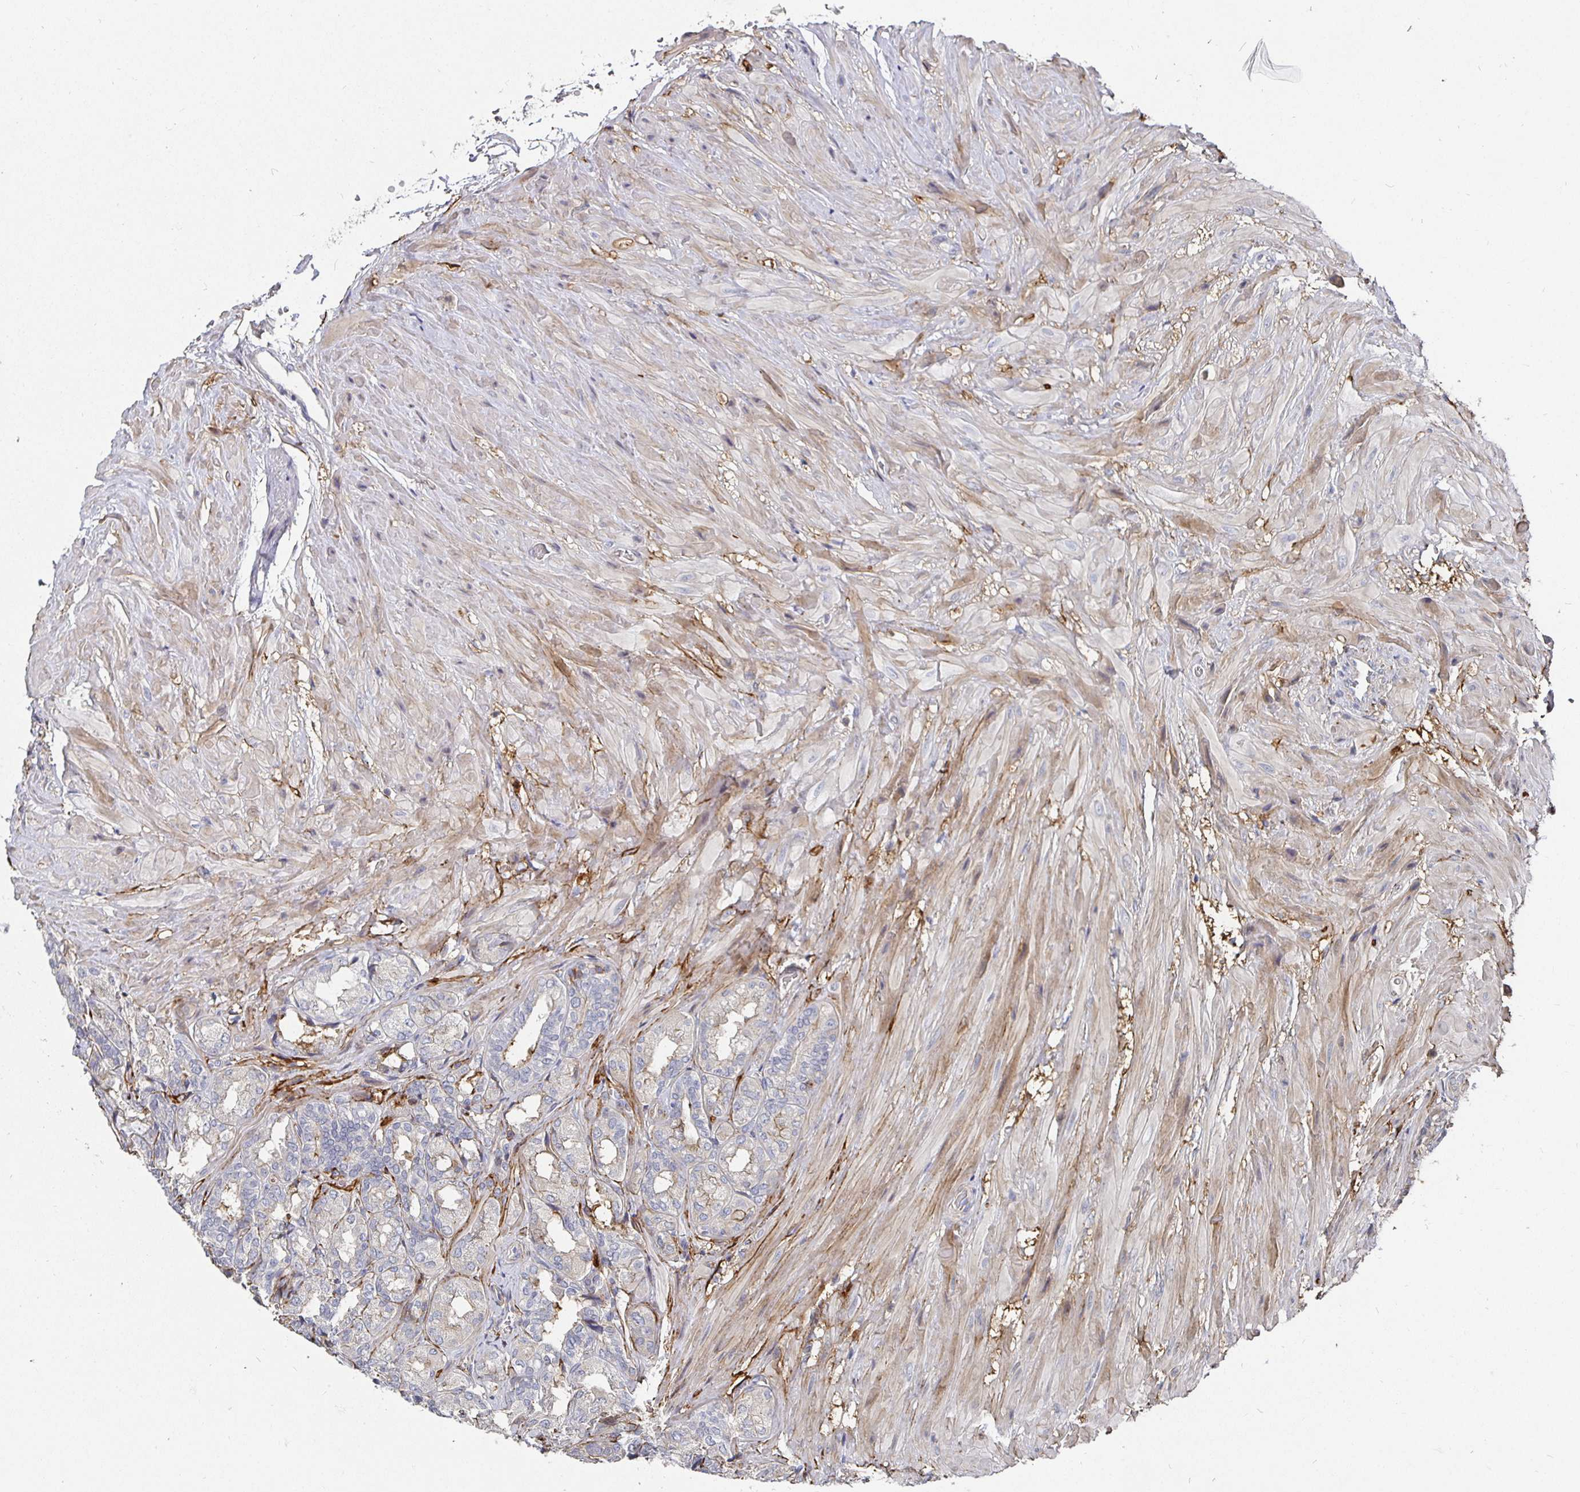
{"staining": {"intensity": "moderate", "quantity": "<25%", "location": "cytoplasmic/membranous"}, "tissue": "seminal vesicle", "cell_type": "Glandular cells", "image_type": "normal", "snomed": [{"axis": "morphology", "description": "Normal tissue, NOS"}, {"axis": "topography", "description": "Seminal veicle"}], "caption": "Protein staining reveals moderate cytoplasmic/membranous positivity in about <25% of glandular cells in benign seminal vesicle. Immunohistochemistry (ihc) stains the protein in brown and the nuclei are stained blue.", "gene": "GJA4", "patient": {"sex": "male", "age": 68}}